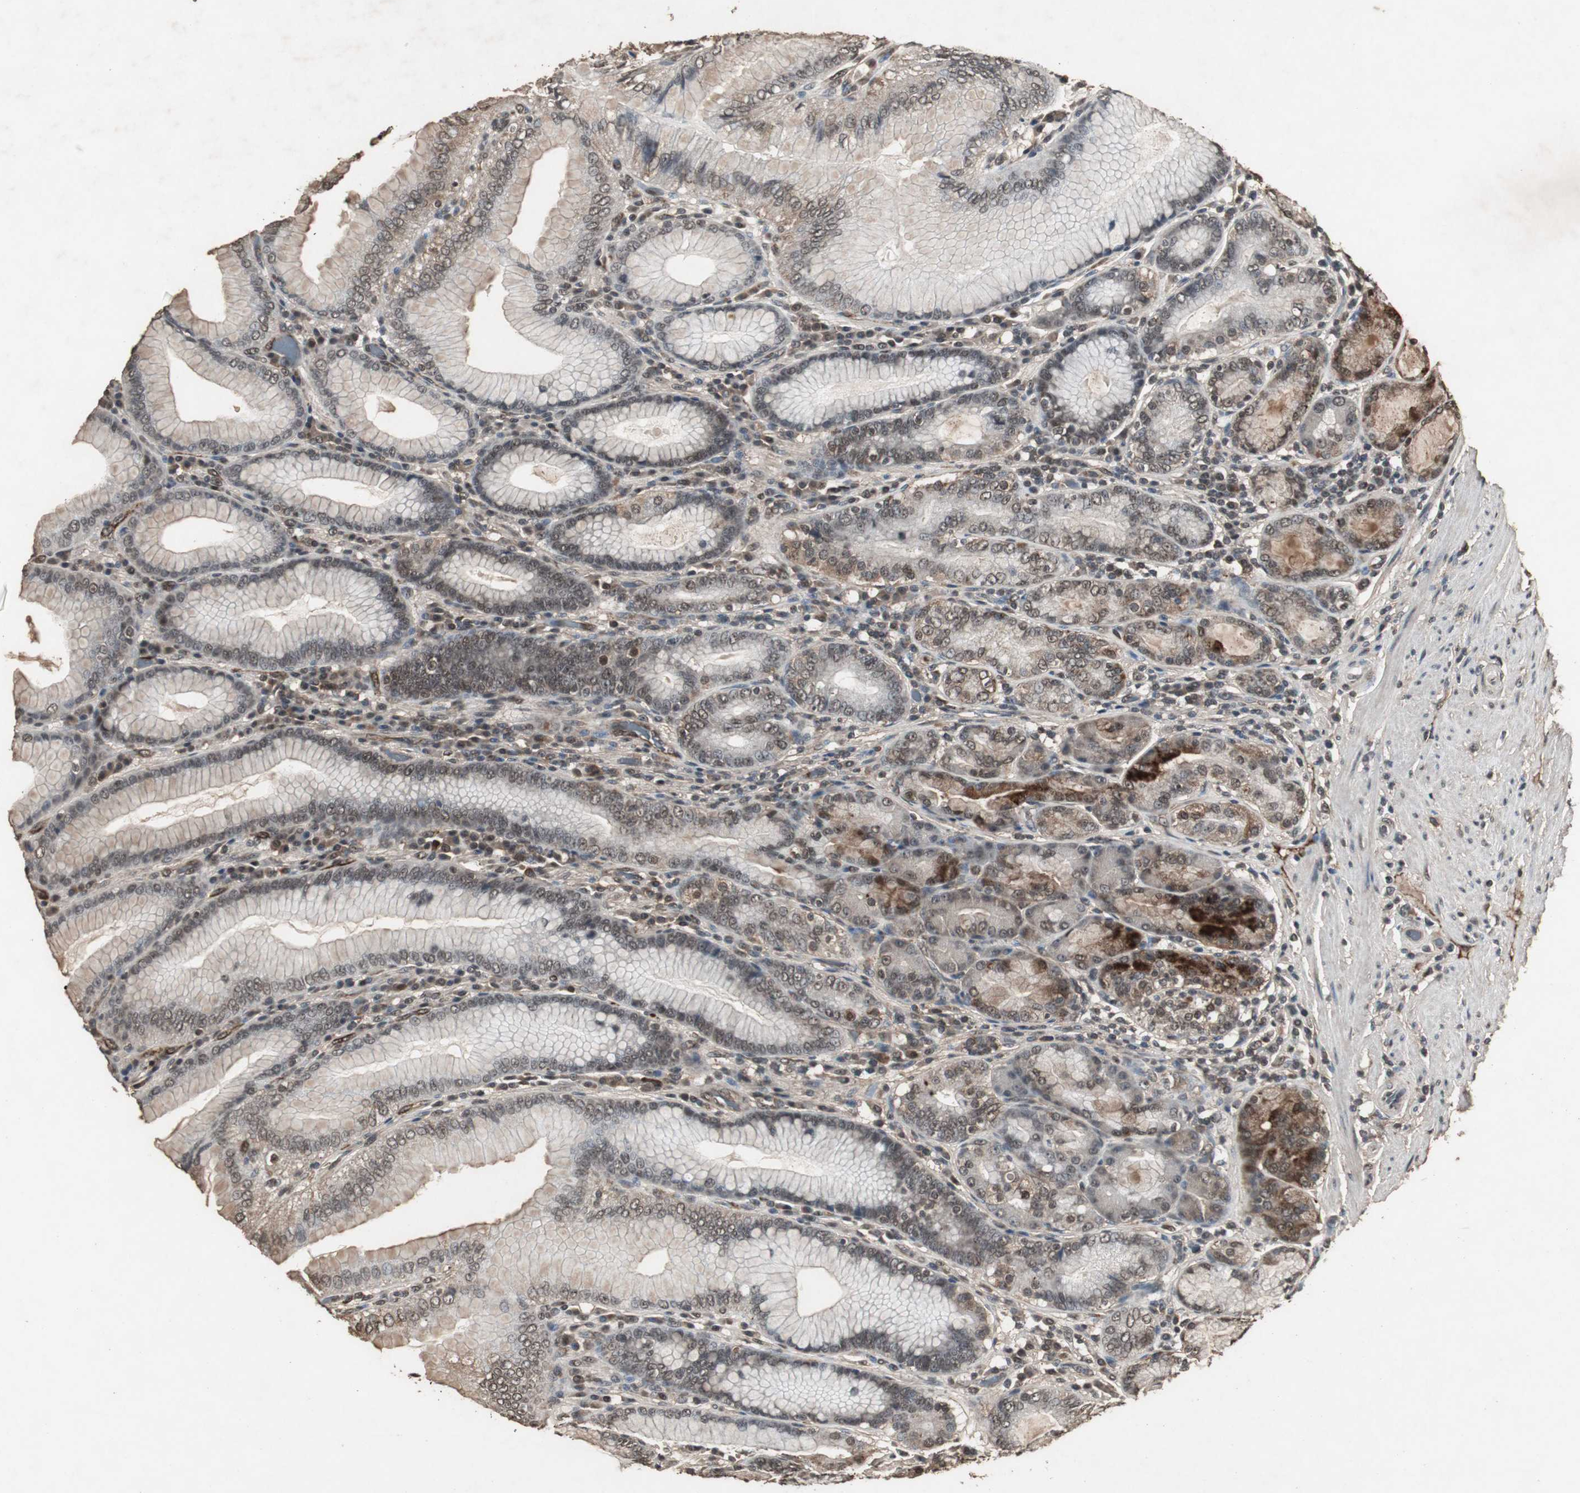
{"staining": {"intensity": "strong", "quantity": ">75%", "location": "cytoplasmic/membranous,nuclear"}, "tissue": "stomach", "cell_type": "Glandular cells", "image_type": "normal", "snomed": [{"axis": "morphology", "description": "Normal tissue, NOS"}, {"axis": "topography", "description": "Stomach, lower"}], "caption": "Immunohistochemical staining of benign stomach exhibits high levels of strong cytoplasmic/membranous,nuclear staining in about >75% of glandular cells. The protein of interest is shown in brown color, while the nuclei are stained blue.", "gene": "EMX1", "patient": {"sex": "female", "age": 76}}